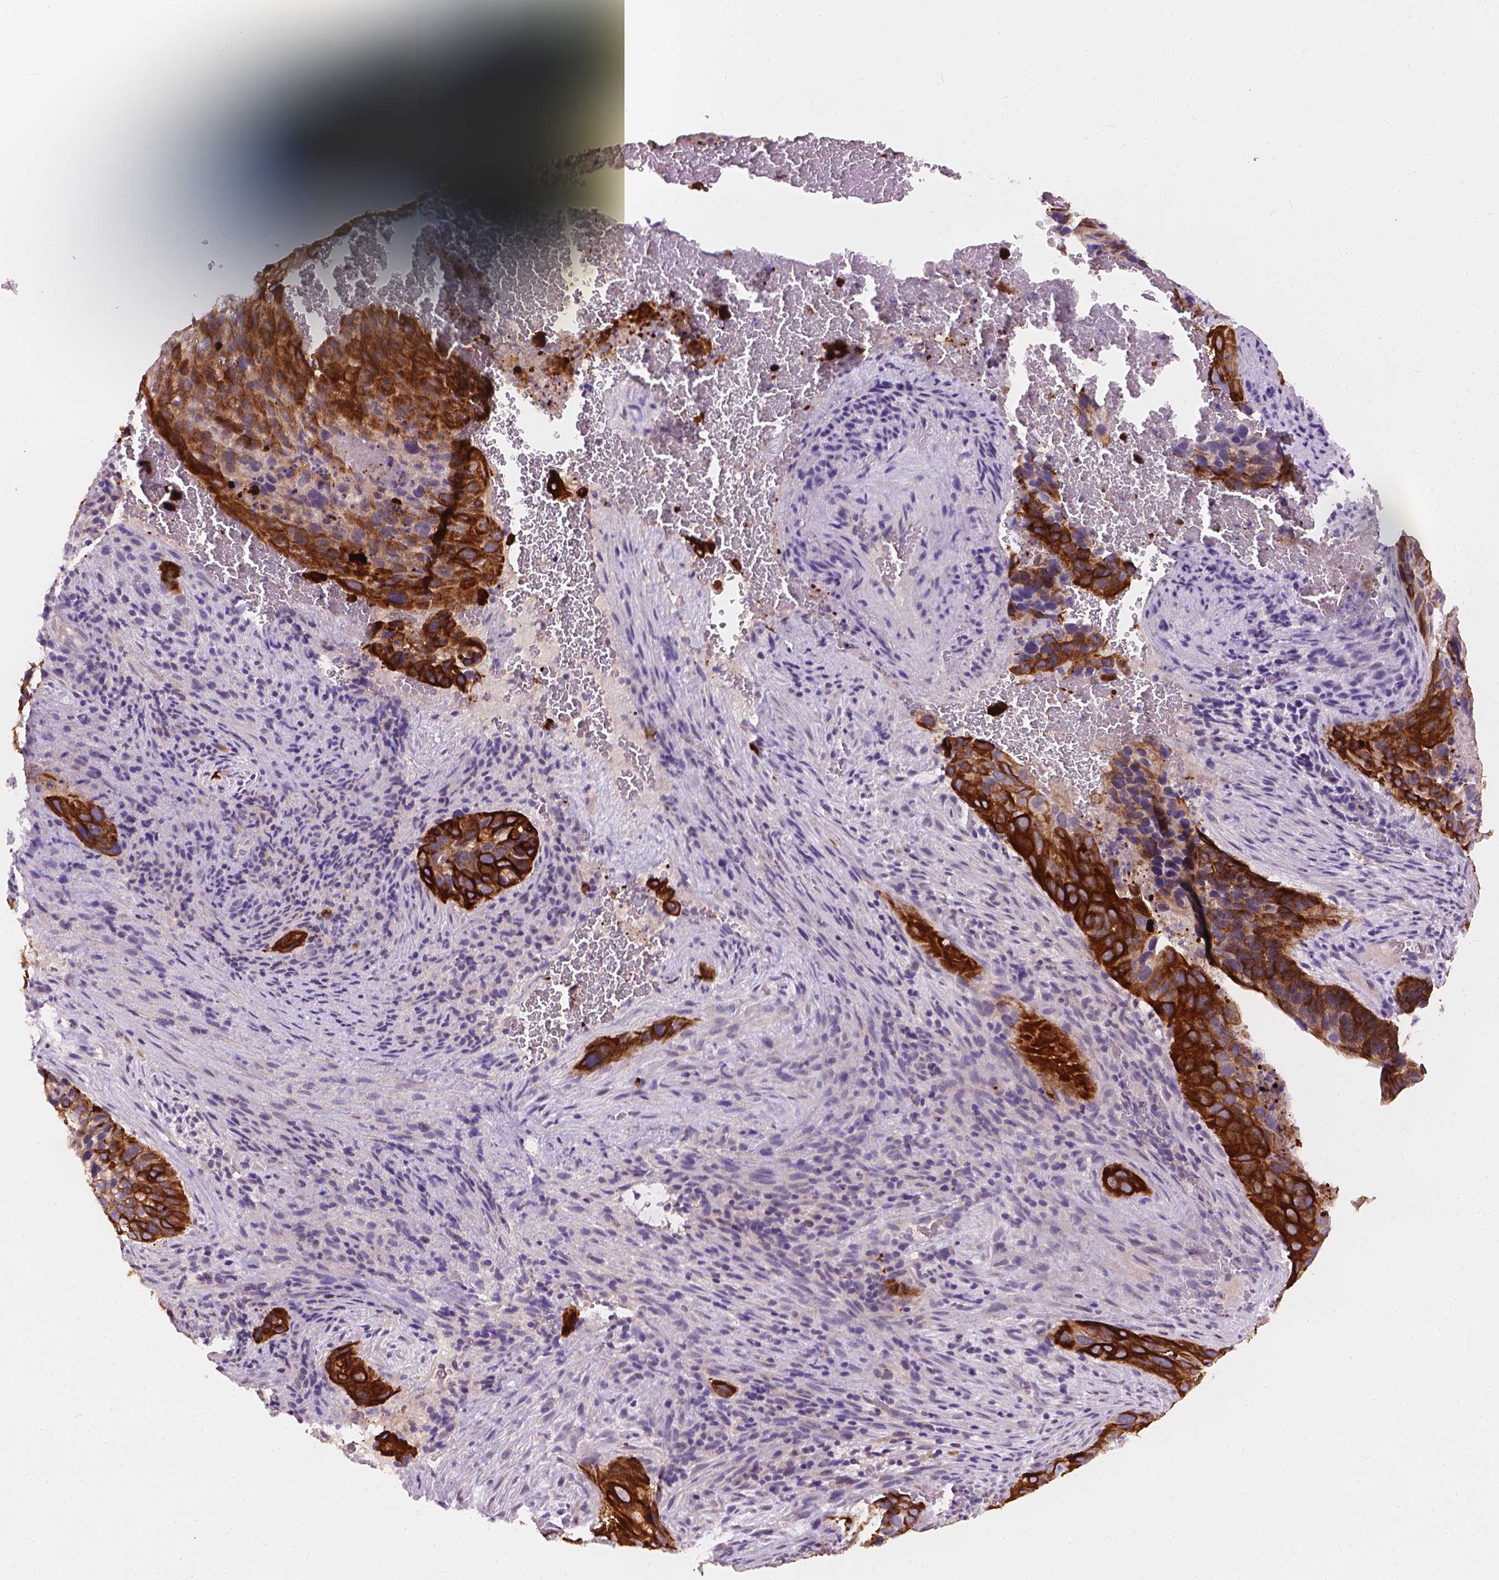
{"staining": {"intensity": "strong", "quantity": ">75%", "location": "cytoplasmic/membranous"}, "tissue": "cervical cancer", "cell_type": "Tumor cells", "image_type": "cancer", "snomed": [{"axis": "morphology", "description": "Squamous cell carcinoma, NOS"}, {"axis": "topography", "description": "Cervix"}], "caption": "Immunohistochemical staining of human cervical cancer (squamous cell carcinoma) exhibits strong cytoplasmic/membranous protein expression in about >75% of tumor cells.", "gene": "KRT17", "patient": {"sex": "female", "age": 38}}